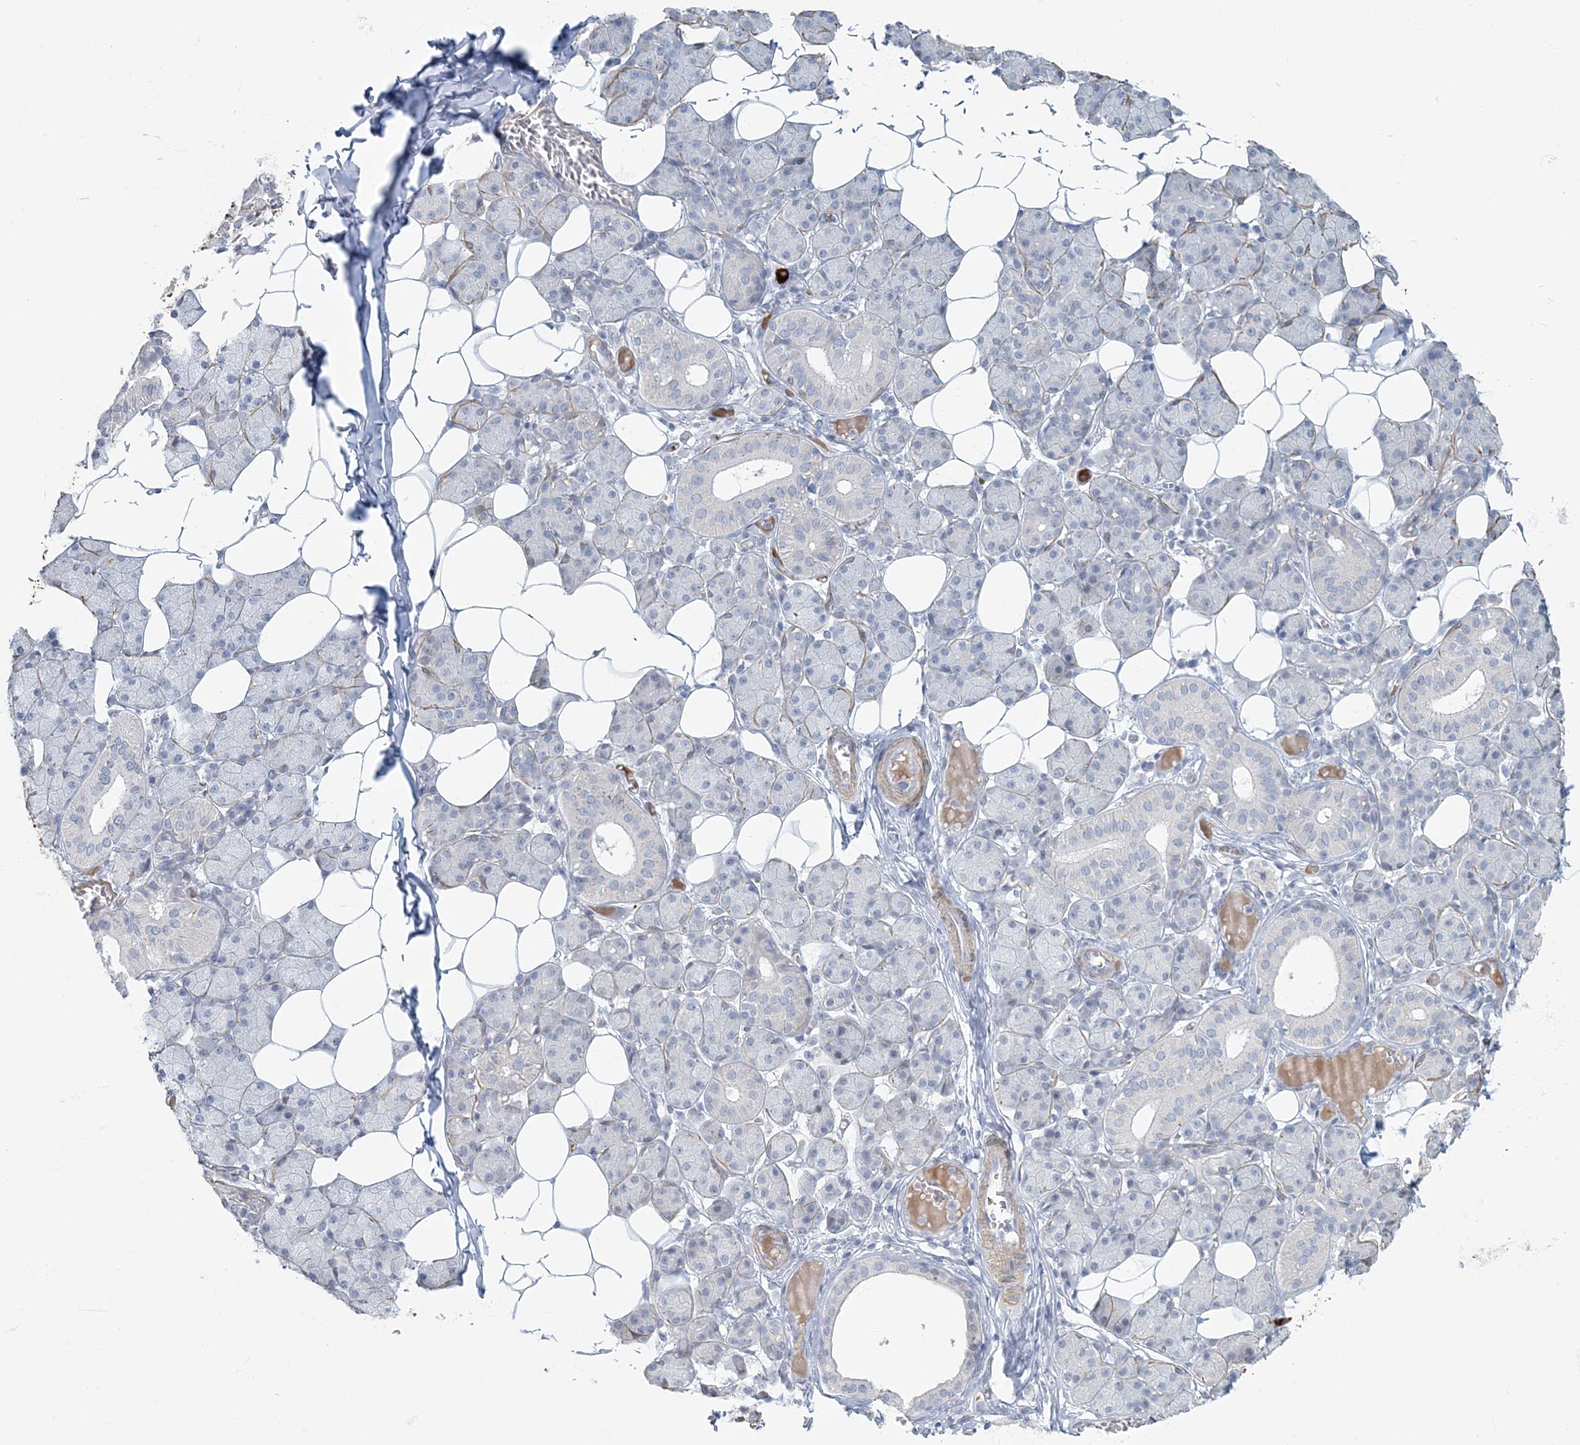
{"staining": {"intensity": "negative", "quantity": "none", "location": "none"}, "tissue": "salivary gland", "cell_type": "Glandular cells", "image_type": "normal", "snomed": [{"axis": "morphology", "description": "Normal tissue, NOS"}, {"axis": "topography", "description": "Salivary gland"}], "caption": "Immunohistochemistry of benign human salivary gland demonstrates no staining in glandular cells. Nuclei are stained in blue.", "gene": "MYOT", "patient": {"sex": "female", "age": 33}}